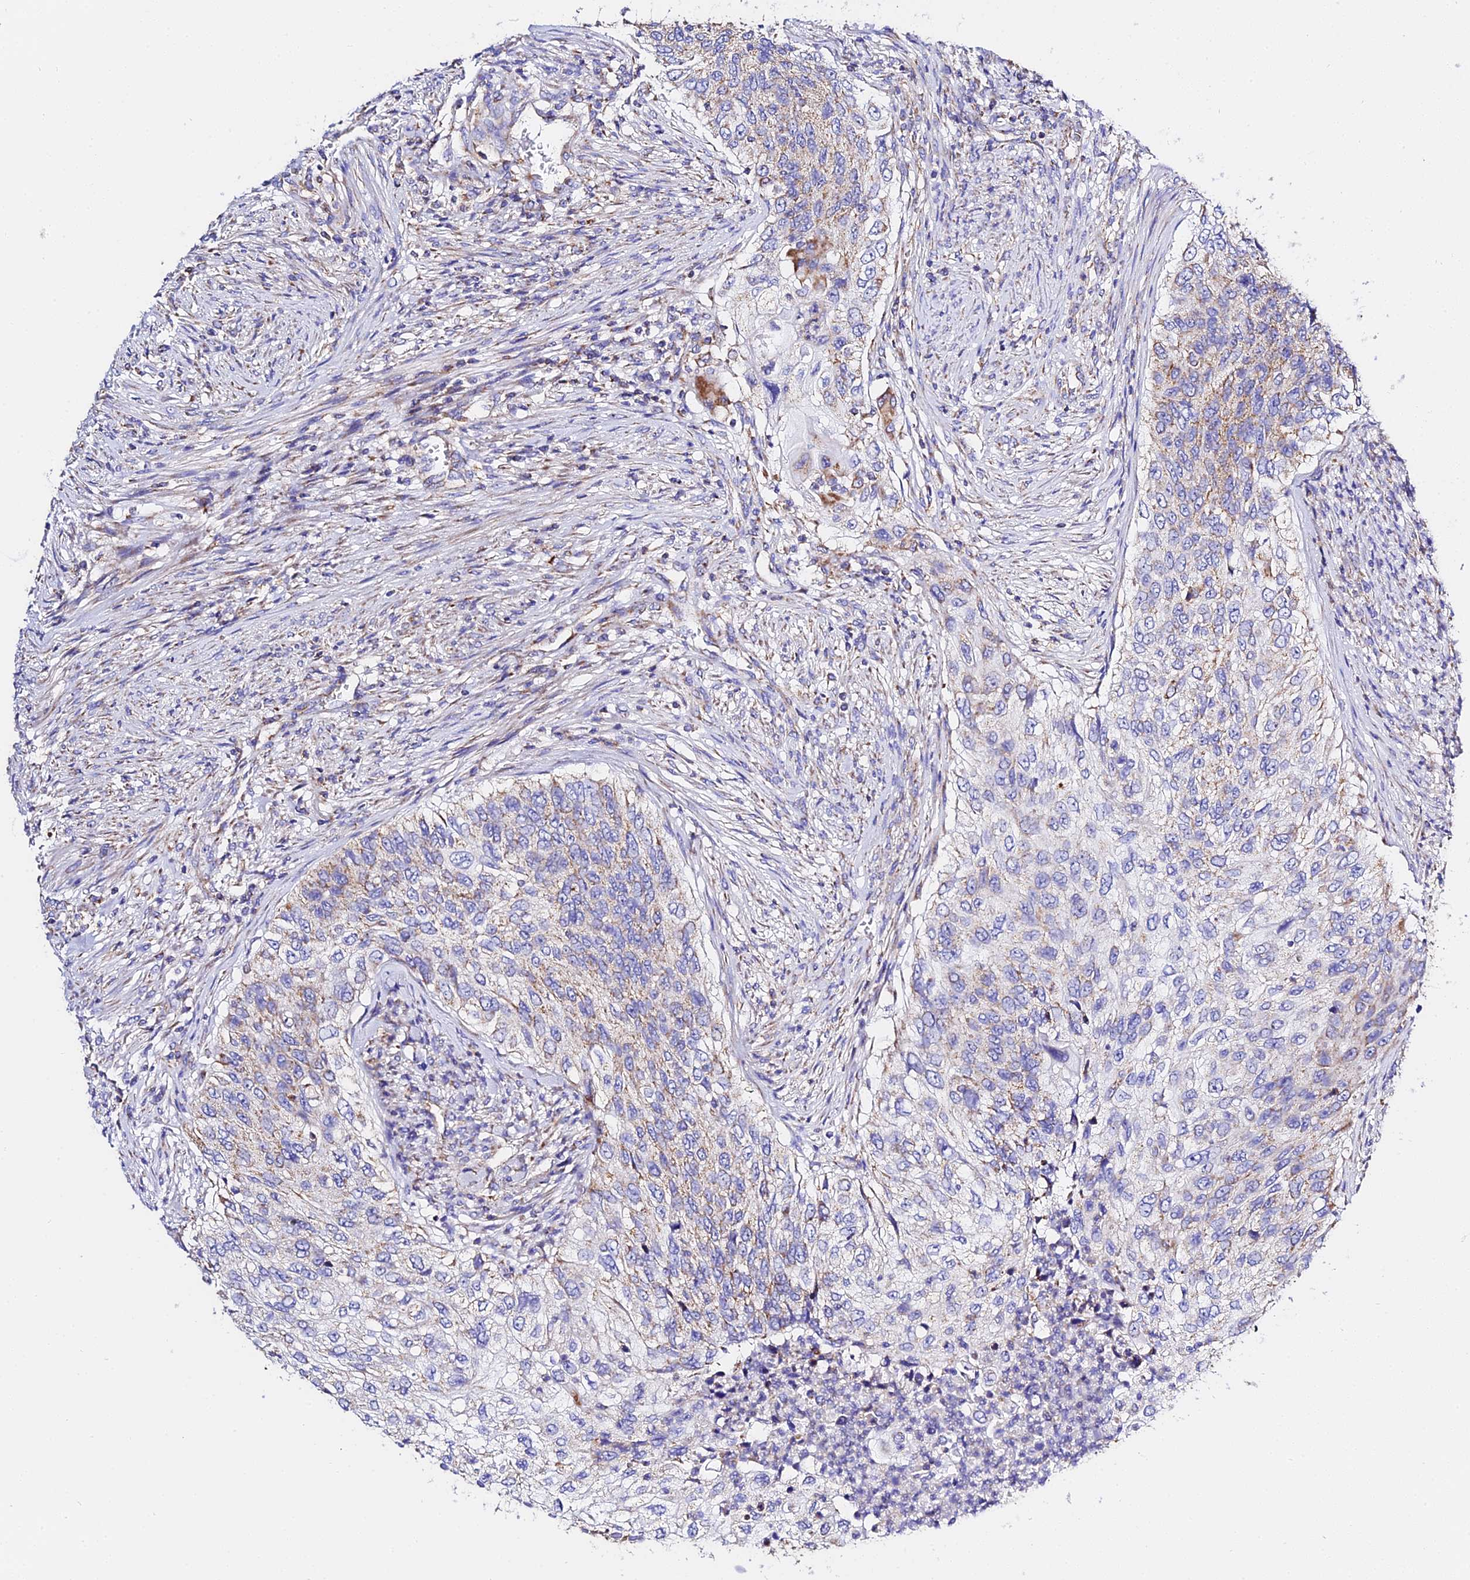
{"staining": {"intensity": "weak", "quantity": "25%-75%", "location": "cytoplasmic/membranous"}, "tissue": "urothelial cancer", "cell_type": "Tumor cells", "image_type": "cancer", "snomed": [{"axis": "morphology", "description": "Urothelial carcinoma, High grade"}, {"axis": "topography", "description": "Urinary bladder"}], "caption": "Weak cytoplasmic/membranous protein staining is present in approximately 25%-75% of tumor cells in urothelial cancer.", "gene": "ZNF573", "patient": {"sex": "female", "age": 60}}